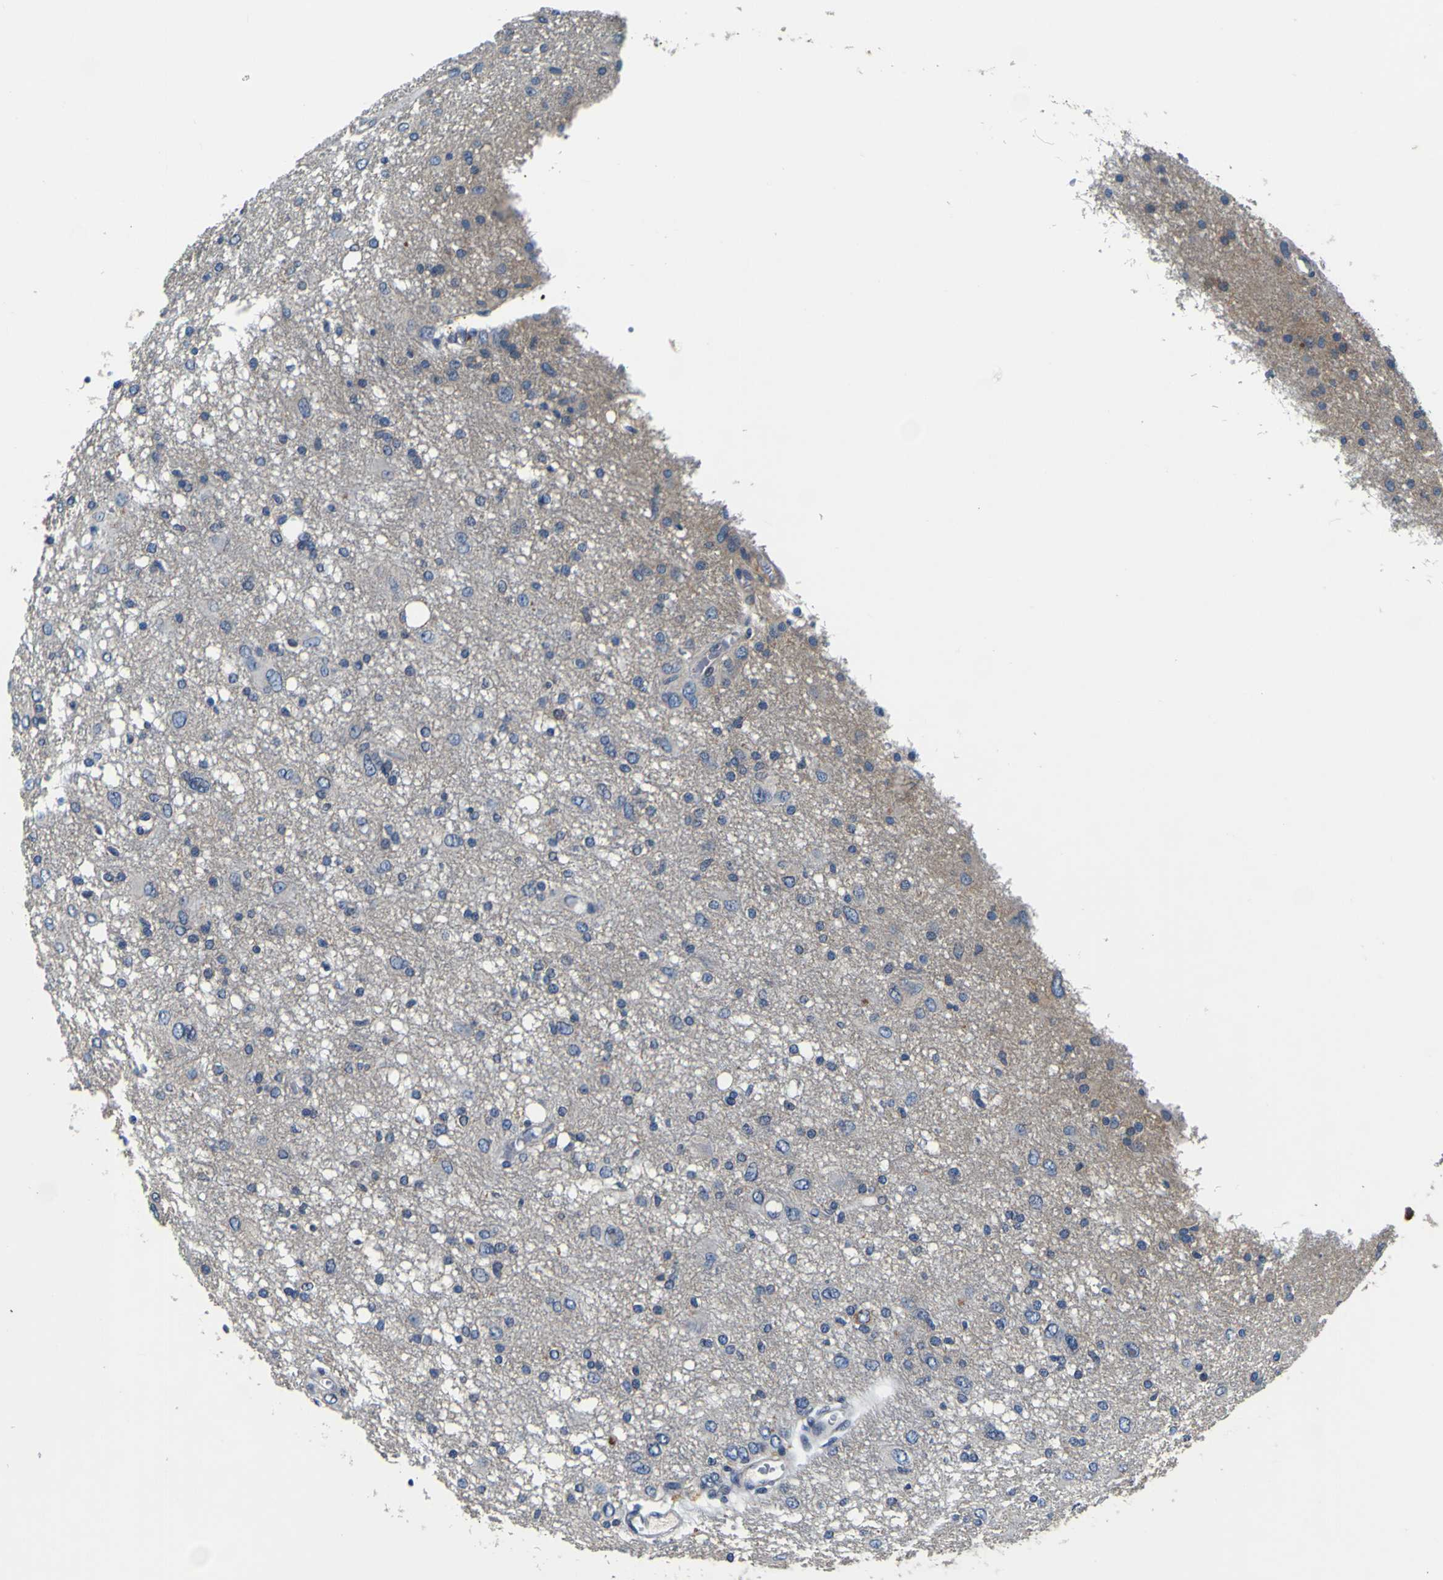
{"staining": {"intensity": "negative", "quantity": "none", "location": "none"}, "tissue": "glioma", "cell_type": "Tumor cells", "image_type": "cancer", "snomed": [{"axis": "morphology", "description": "Glioma, malignant, High grade"}, {"axis": "topography", "description": "Brain"}], "caption": "DAB (3,3'-diaminobenzidine) immunohistochemical staining of malignant high-grade glioma exhibits no significant expression in tumor cells. (Stains: DAB IHC with hematoxylin counter stain, Microscopy: brightfield microscopy at high magnification).", "gene": "EPHB4", "patient": {"sex": "female", "age": 59}}